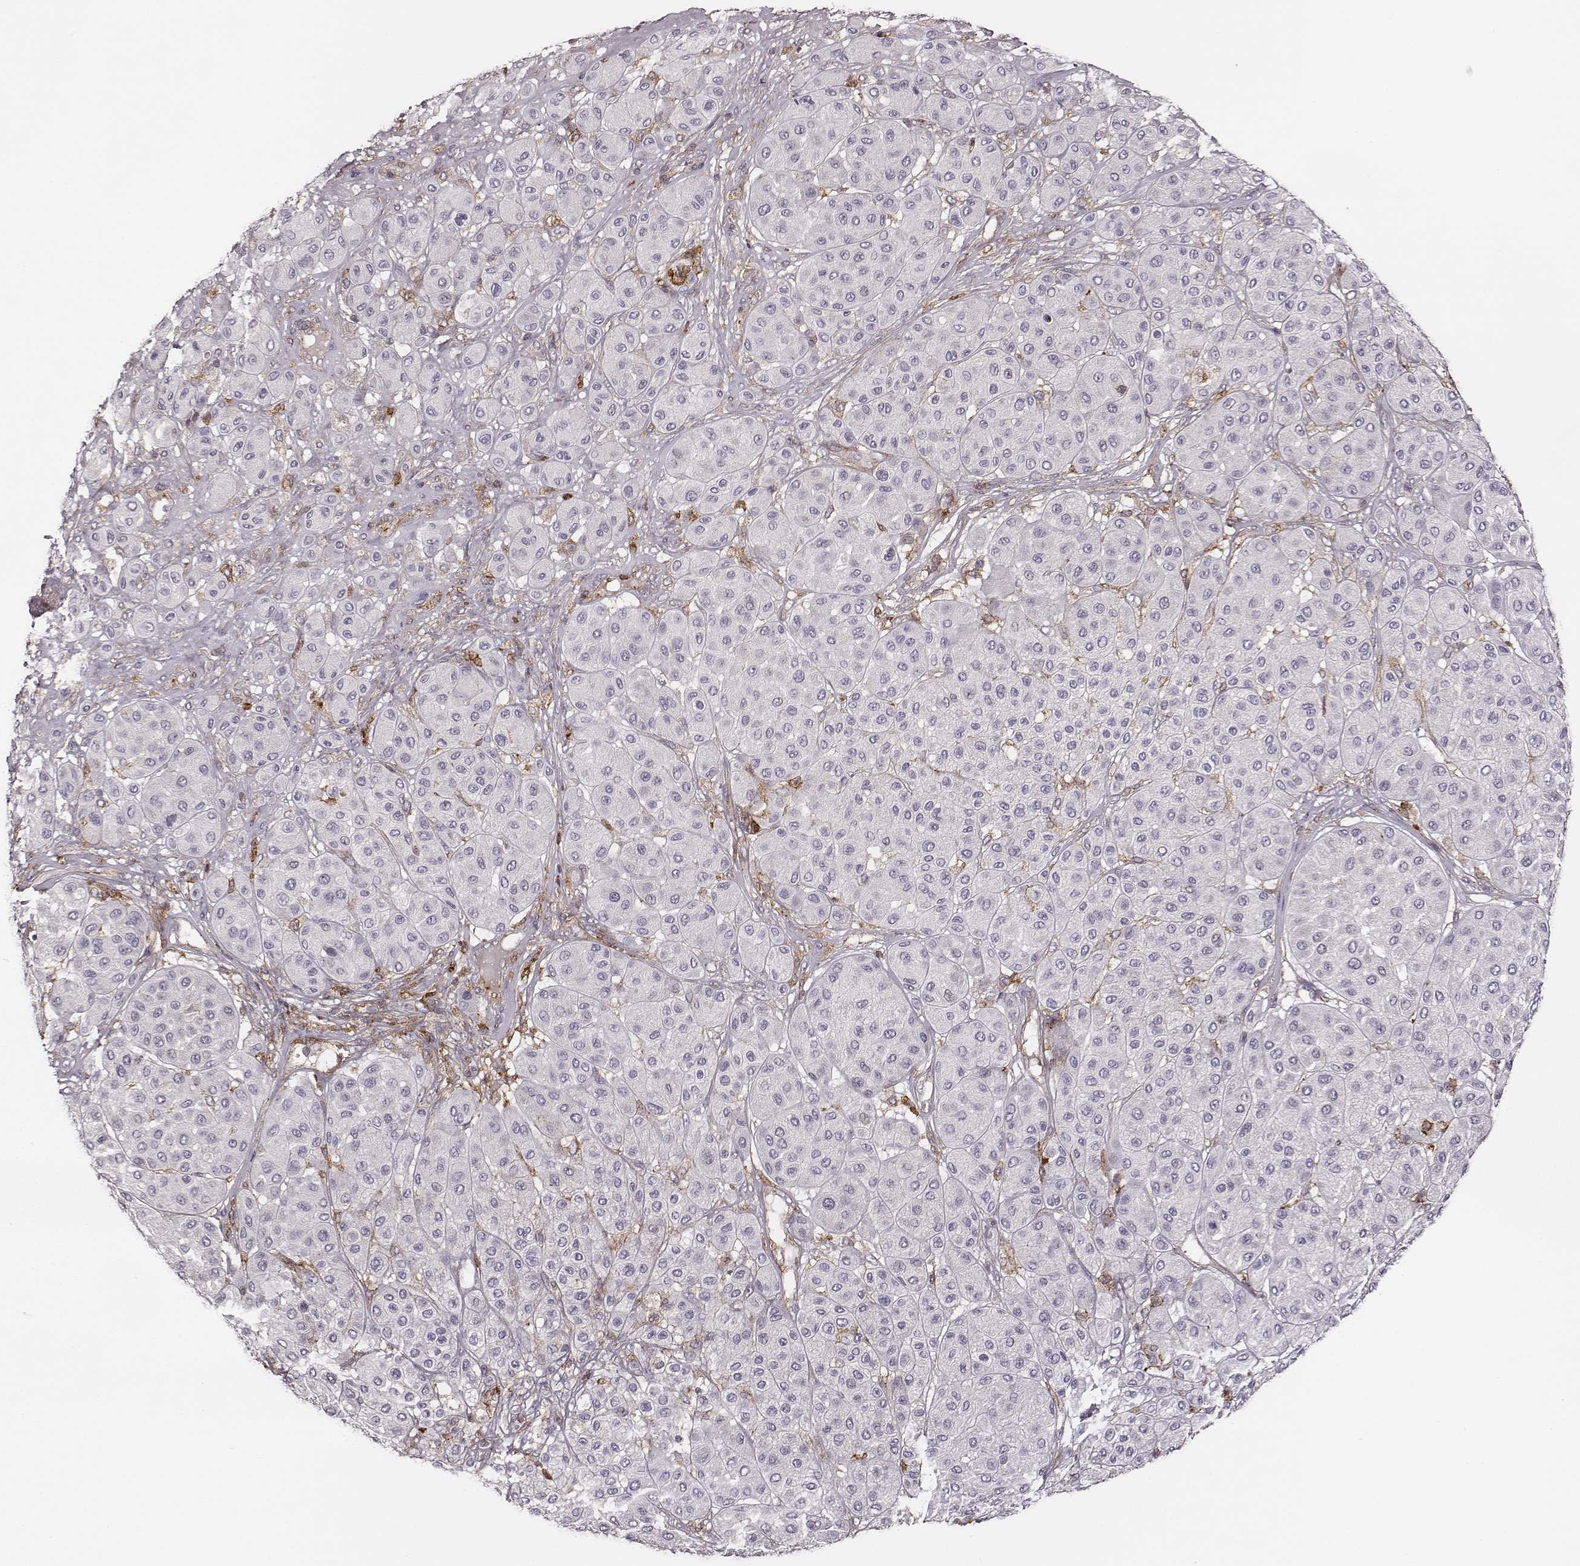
{"staining": {"intensity": "negative", "quantity": "none", "location": "none"}, "tissue": "melanoma", "cell_type": "Tumor cells", "image_type": "cancer", "snomed": [{"axis": "morphology", "description": "Malignant melanoma, Metastatic site"}, {"axis": "topography", "description": "Smooth muscle"}], "caption": "The immunohistochemistry histopathology image has no significant staining in tumor cells of melanoma tissue. (DAB (3,3'-diaminobenzidine) immunohistochemistry, high magnification).", "gene": "ZYX", "patient": {"sex": "male", "age": 41}}